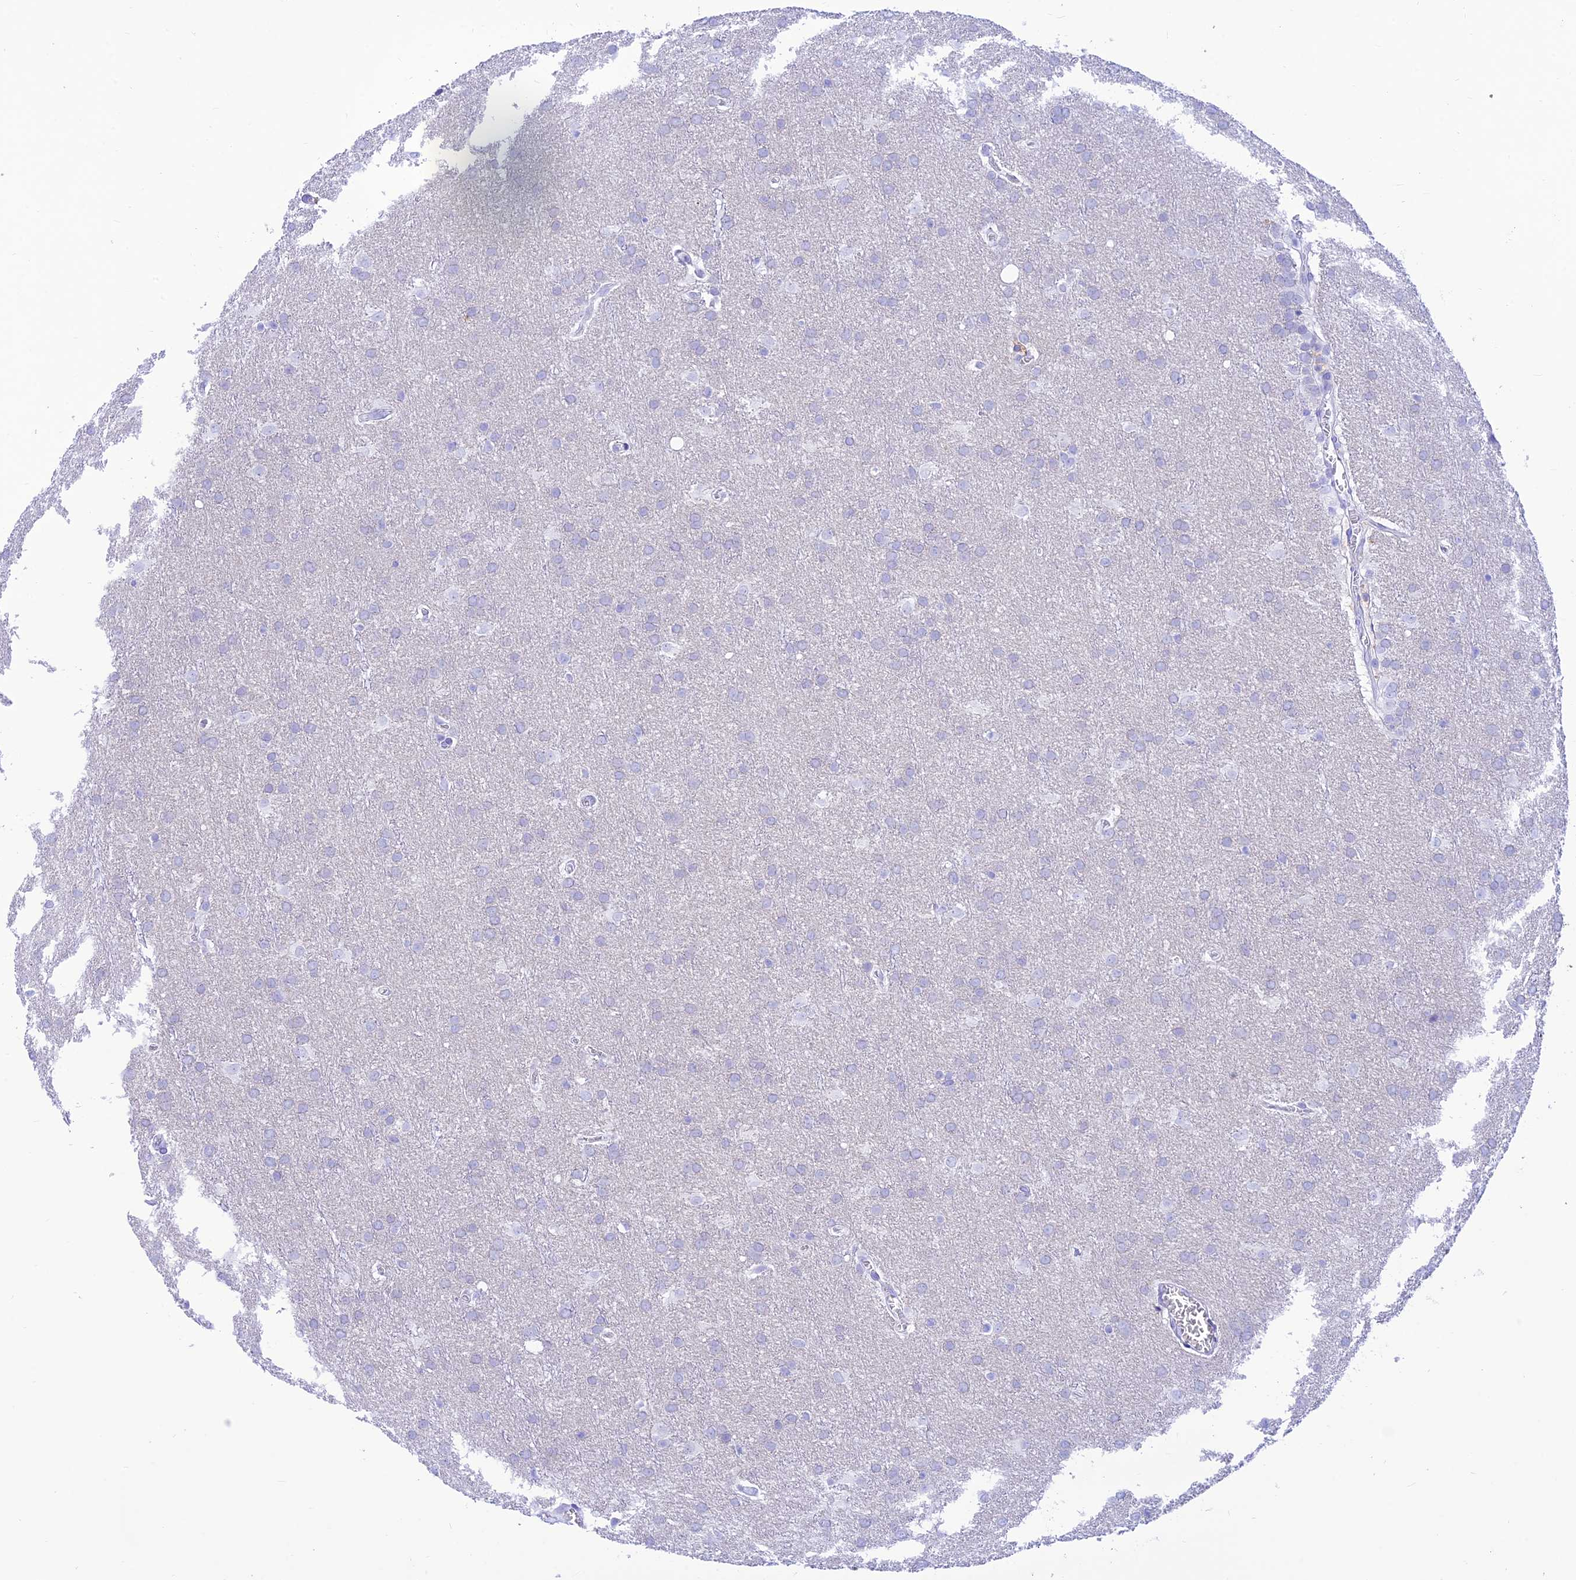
{"staining": {"intensity": "negative", "quantity": "none", "location": "none"}, "tissue": "glioma", "cell_type": "Tumor cells", "image_type": "cancer", "snomed": [{"axis": "morphology", "description": "Glioma, malignant, Low grade"}, {"axis": "topography", "description": "Brain"}], "caption": "Immunohistochemistry (IHC) image of human glioma stained for a protein (brown), which exhibits no expression in tumor cells. Nuclei are stained in blue.", "gene": "PRNP", "patient": {"sex": "female", "age": 32}}